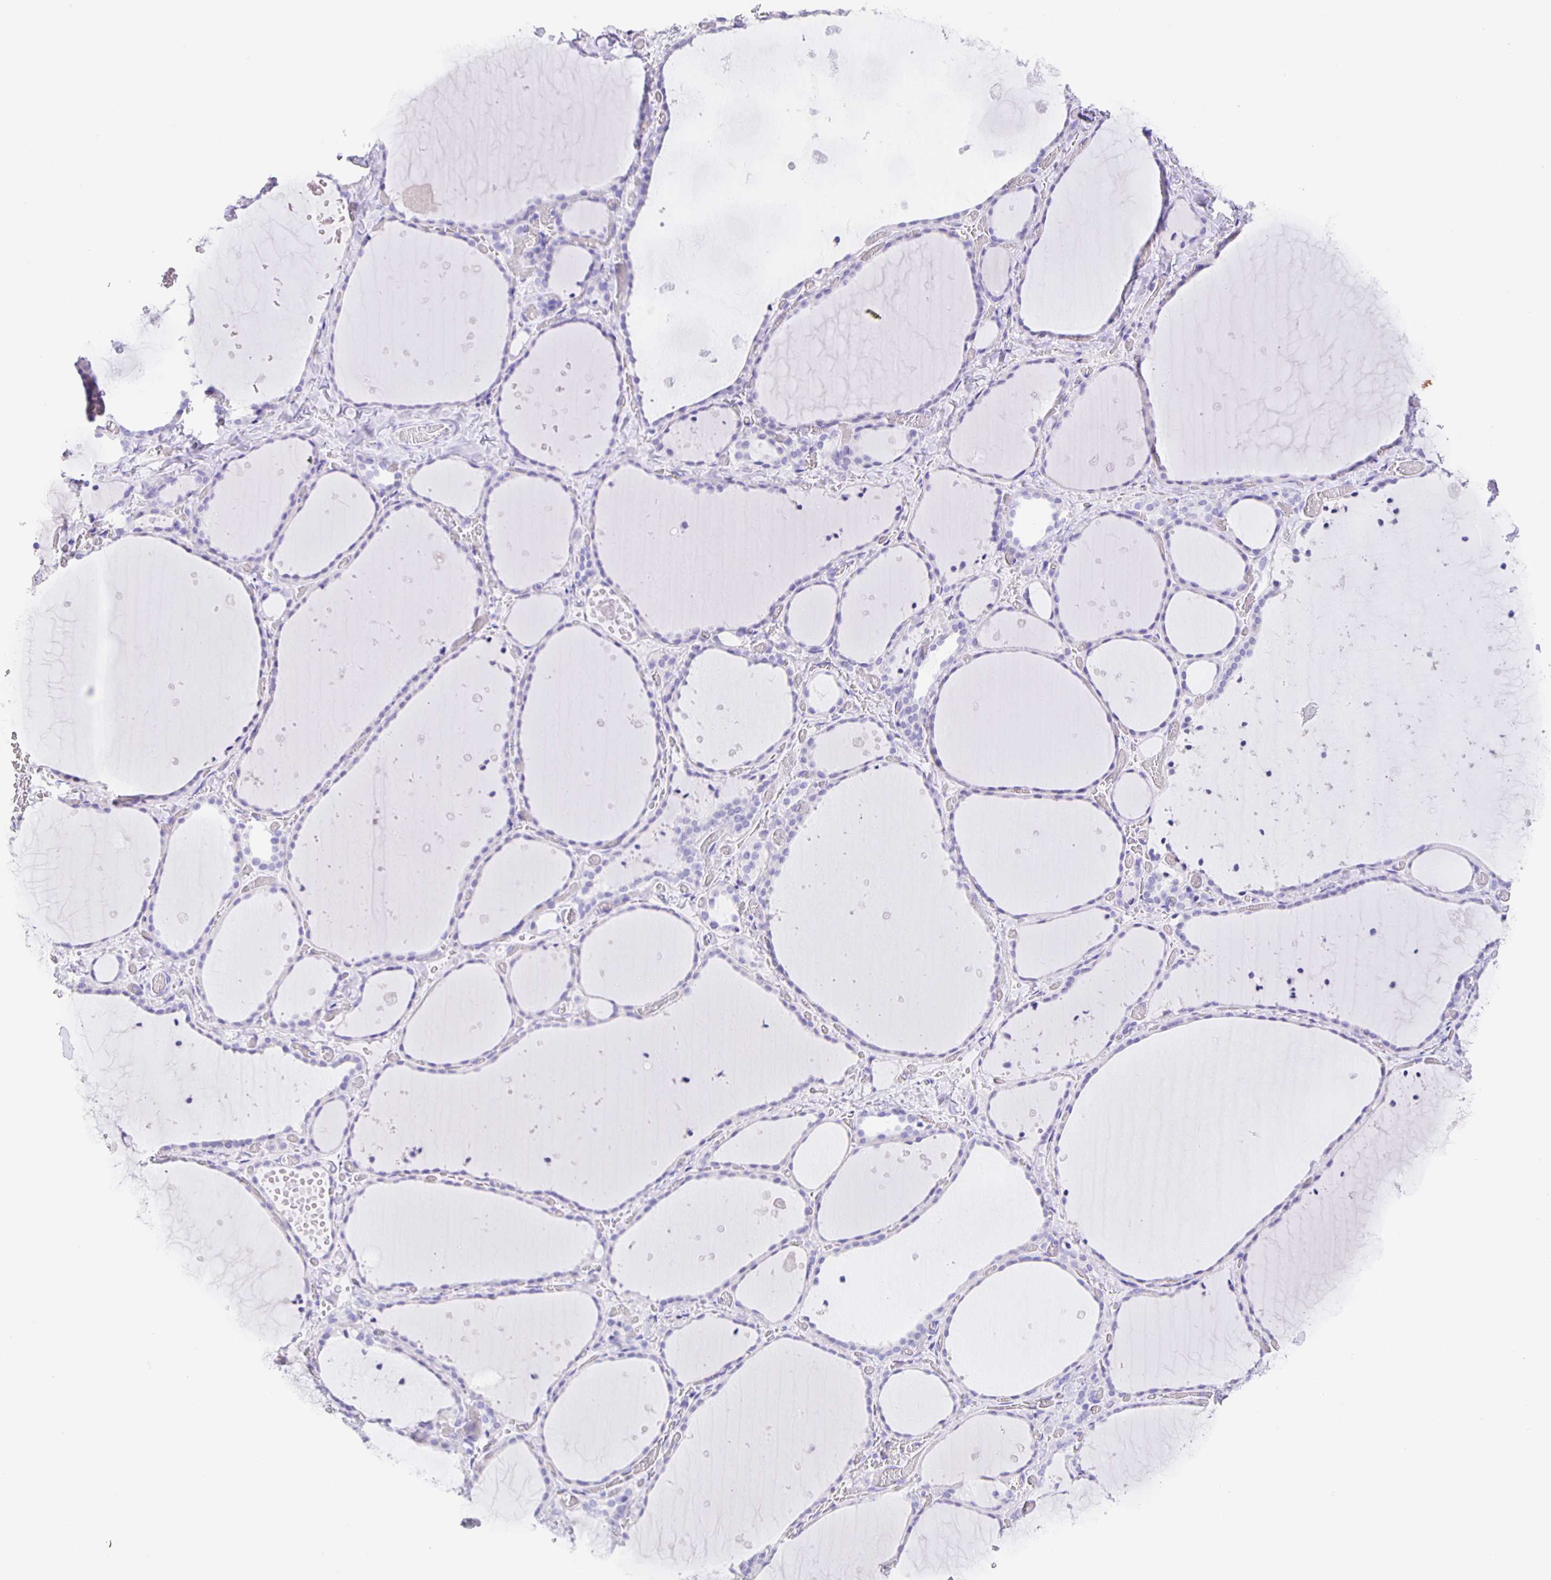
{"staining": {"intensity": "negative", "quantity": "none", "location": "none"}, "tissue": "thyroid gland", "cell_type": "Glandular cells", "image_type": "normal", "snomed": [{"axis": "morphology", "description": "Normal tissue, NOS"}, {"axis": "topography", "description": "Thyroid gland"}], "caption": "Immunohistochemical staining of normal human thyroid gland exhibits no significant staining in glandular cells.", "gene": "GUCA2A", "patient": {"sex": "female", "age": 36}}